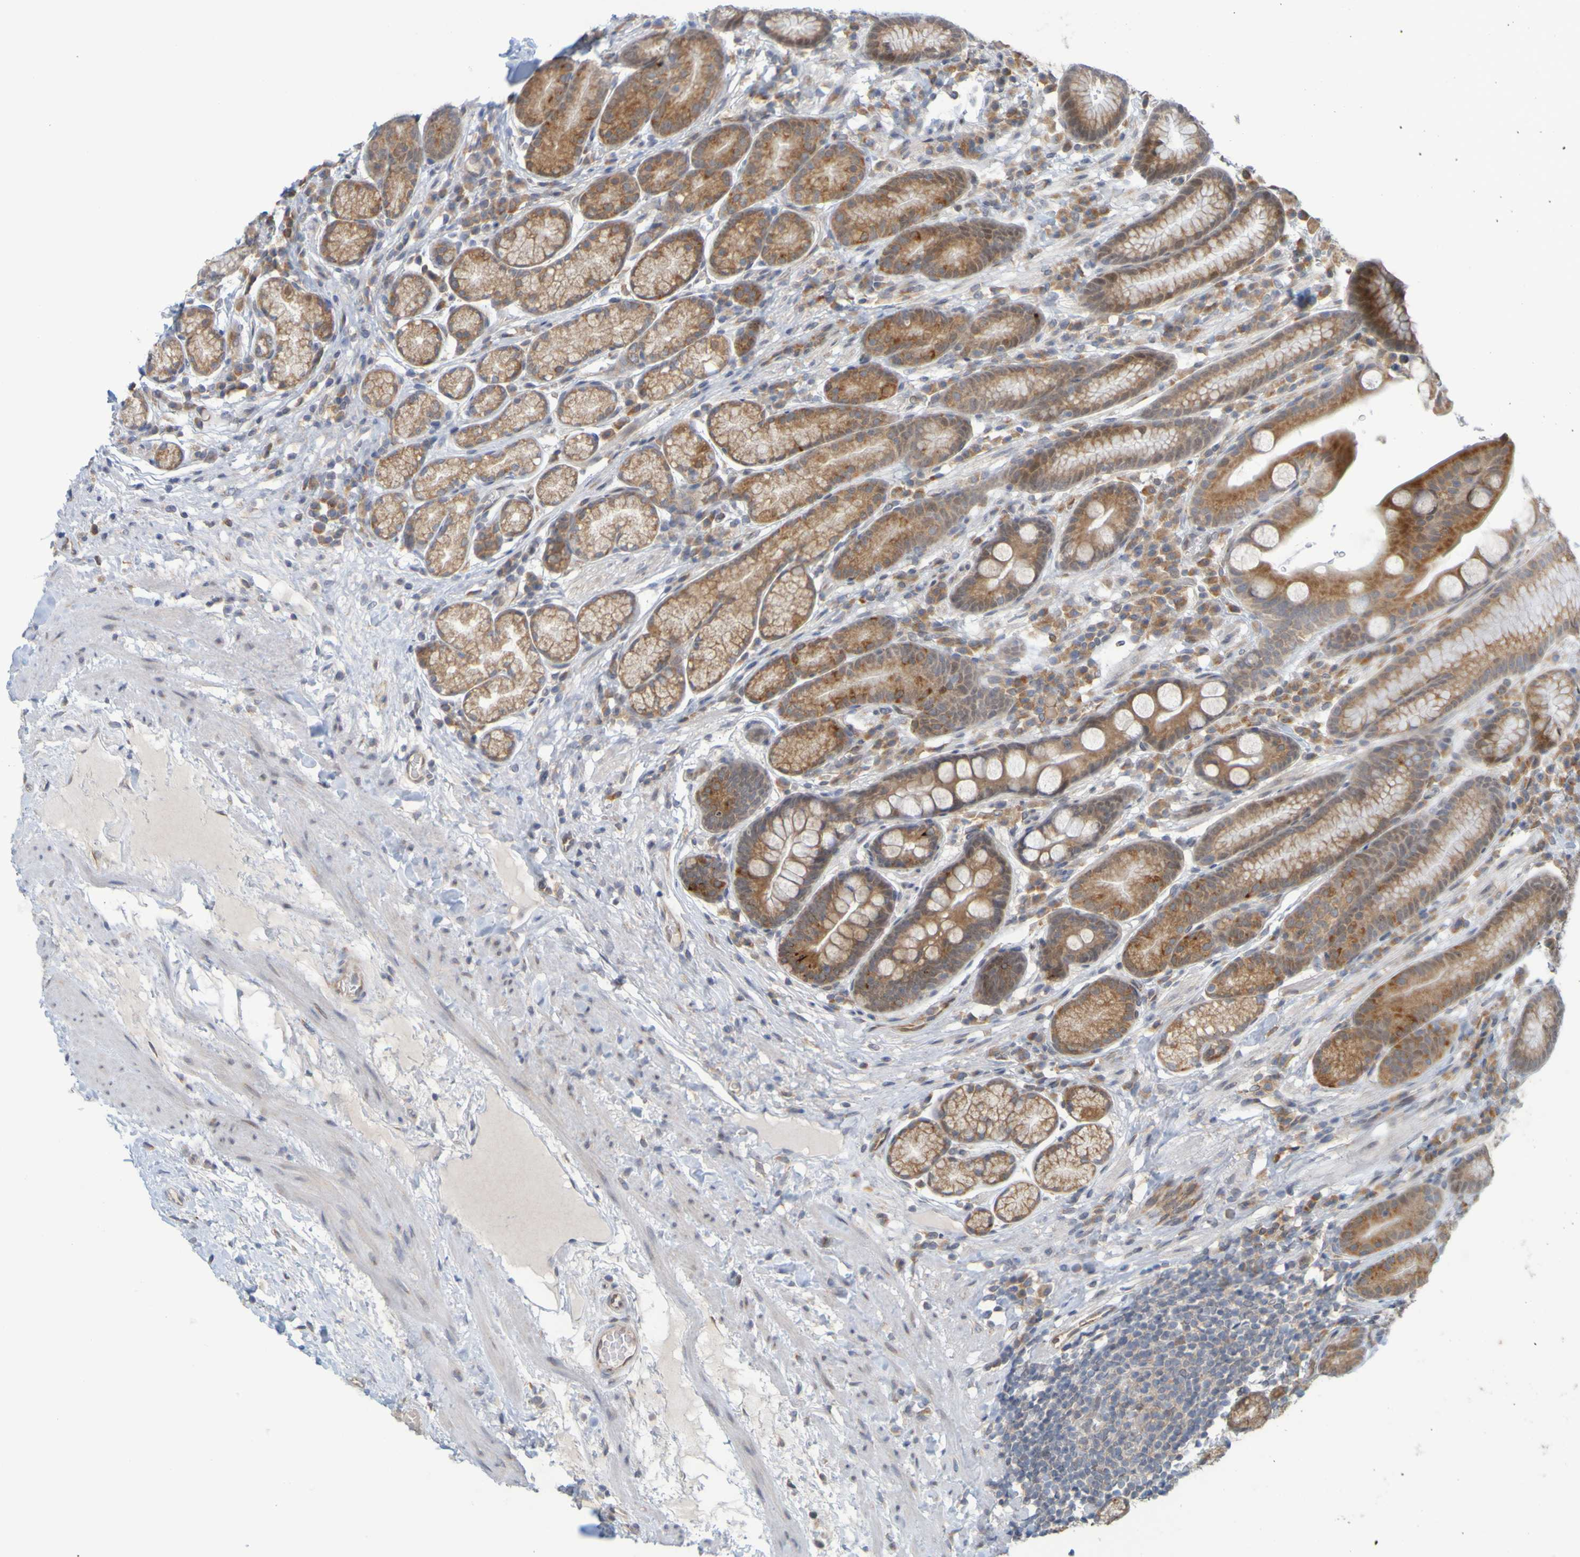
{"staining": {"intensity": "moderate", "quantity": ">75%", "location": "cytoplasmic/membranous"}, "tissue": "stomach", "cell_type": "Glandular cells", "image_type": "normal", "snomed": [{"axis": "morphology", "description": "Normal tissue, NOS"}, {"axis": "topography", "description": "Stomach, lower"}], "caption": "Glandular cells show moderate cytoplasmic/membranous positivity in about >75% of cells in benign stomach. (IHC, brightfield microscopy, high magnification).", "gene": "MOGS", "patient": {"sex": "male", "age": 52}}